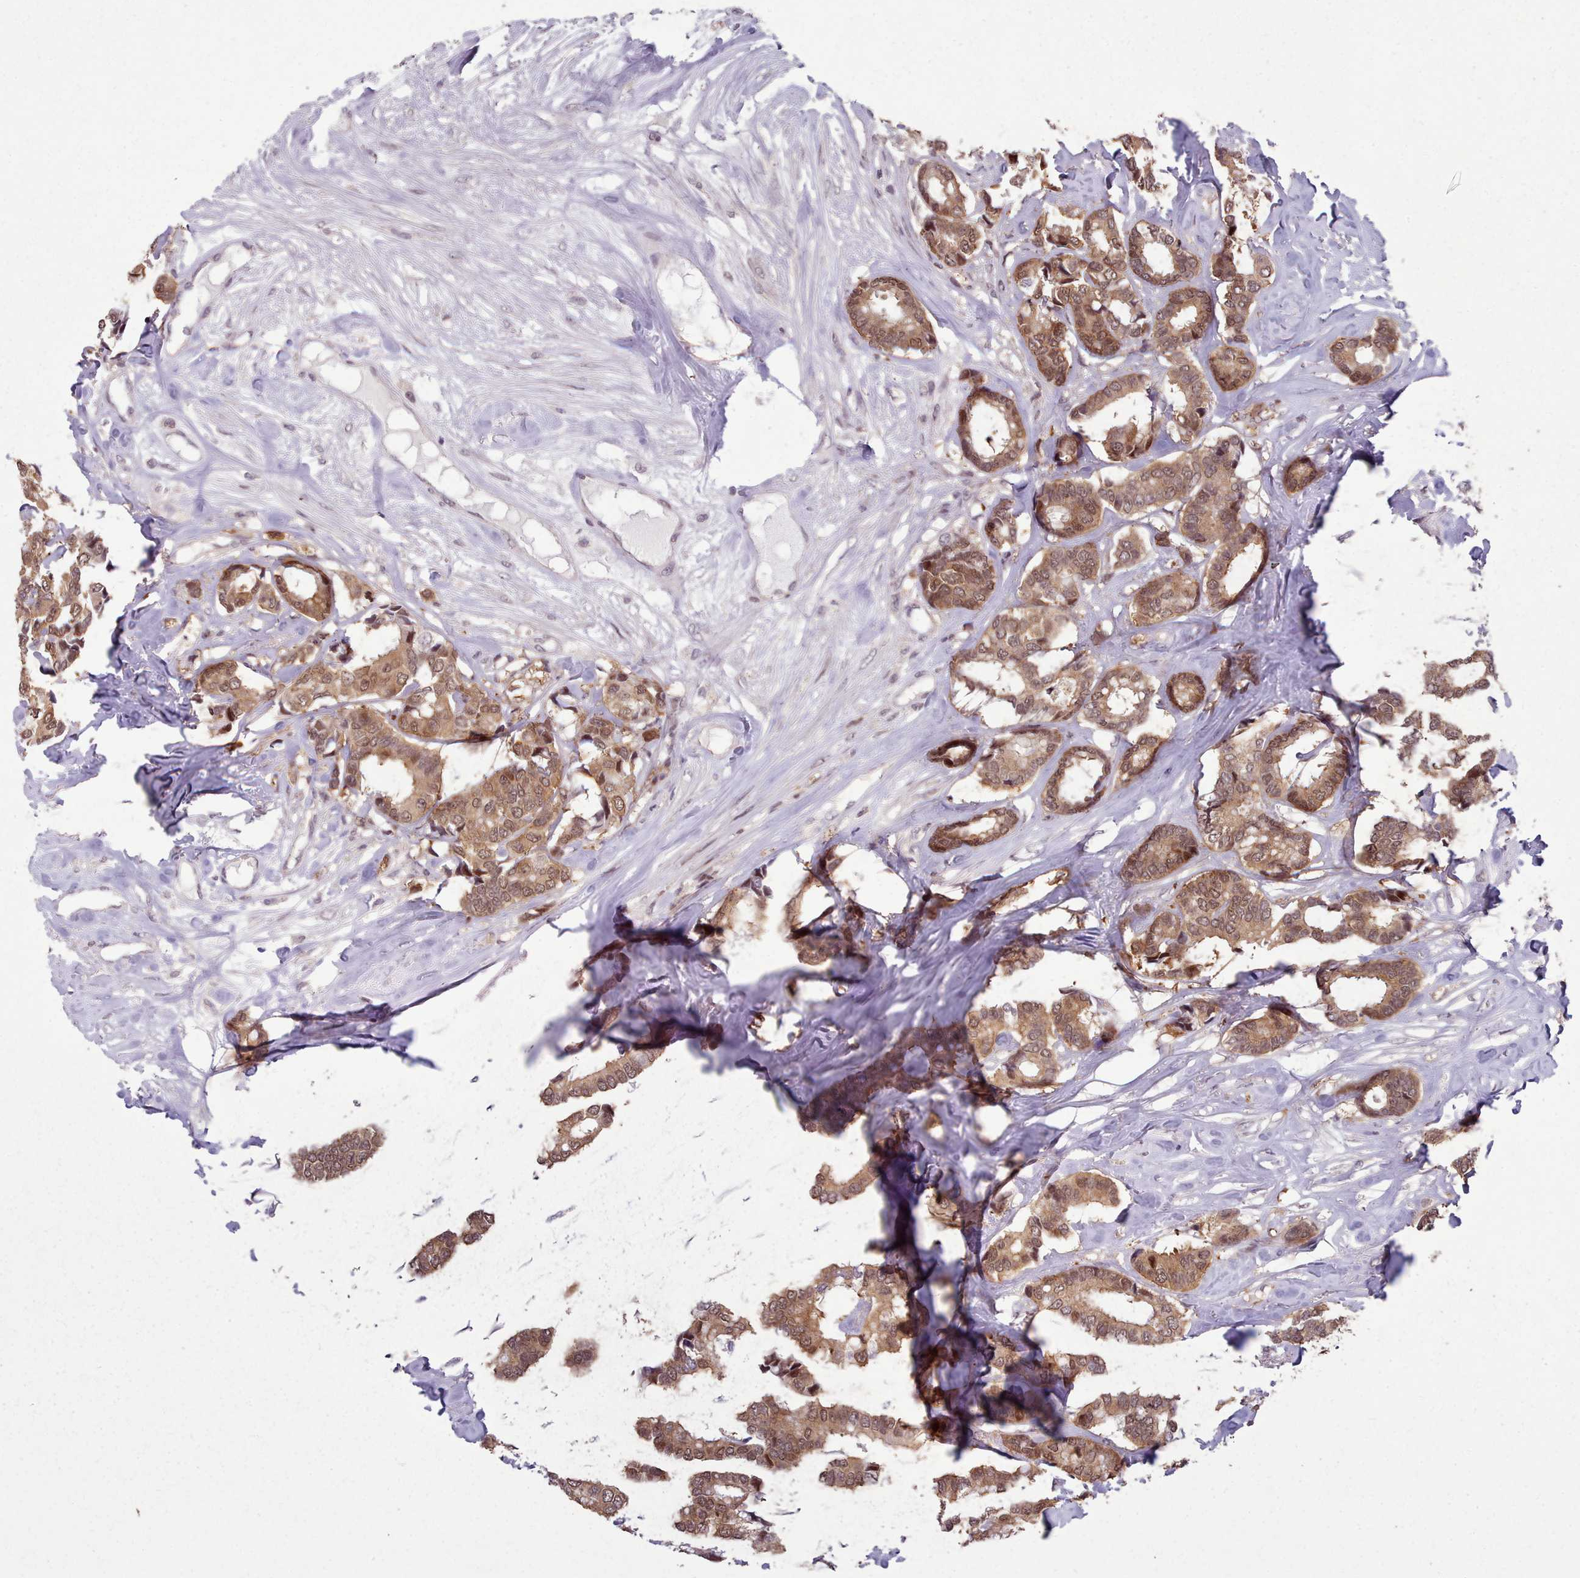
{"staining": {"intensity": "moderate", "quantity": ">75%", "location": "cytoplasmic/membranous,nuclear"}, "tissue": "breast cancer", "cell_type": "Tumor cells", "image_type": "cancer", "snomed": [{"axis": "morphology", "description": "Normal tissue, NOS"}, {"axis": "morphology", "description": "Duct carcinoma"}, {"axis": "topography", "description": "Breast"}], "caption": "IHC of human breast cancer reveals medium levels of moderate cytoplasmic/membranous and nuclear staining in about >75% of tumor cells.", "gene": "ENSA", "patient": {"sex": "female", "age": 87}}